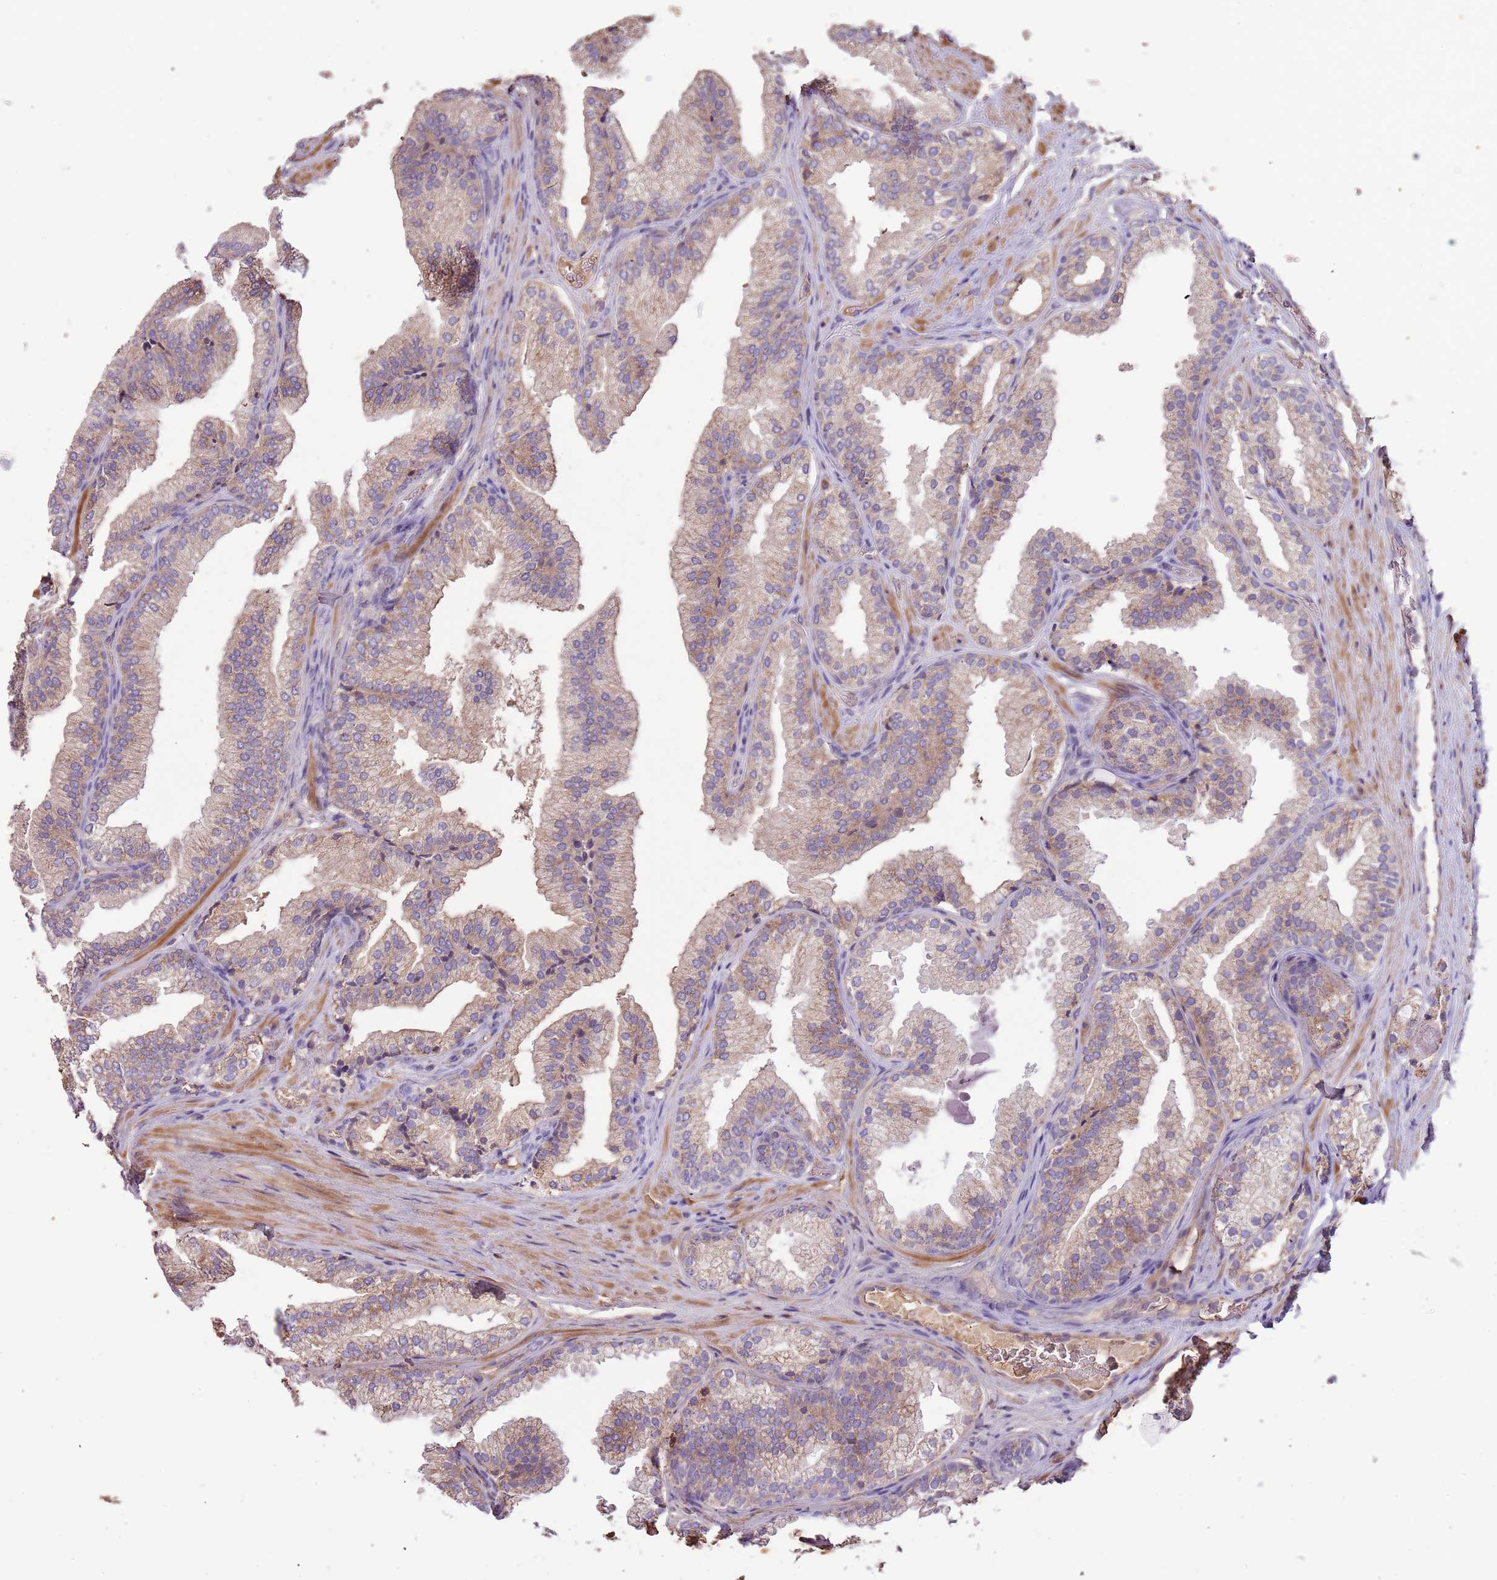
{"staining": {"intensity": "weak", "quantity": "25%-75%", "location": "cytoplasmic/membranous"}, "tissue": "prostate", "cell_type": "Glandular cells", "image_type": "normal", "snomed": [{"axis": "morphology", "description": "Normal tissue, NOS"}, {"axis": "topography", "description": "Prostate"}], "caption": "About 25%-75% of glandular cells in unremarkable human prostate display weak cytoplasmic/membranous protein staining as visualized by brown immunohistochemical staining.", "gene": "FECH", "patient": {"sex": "male", "age": 76}}